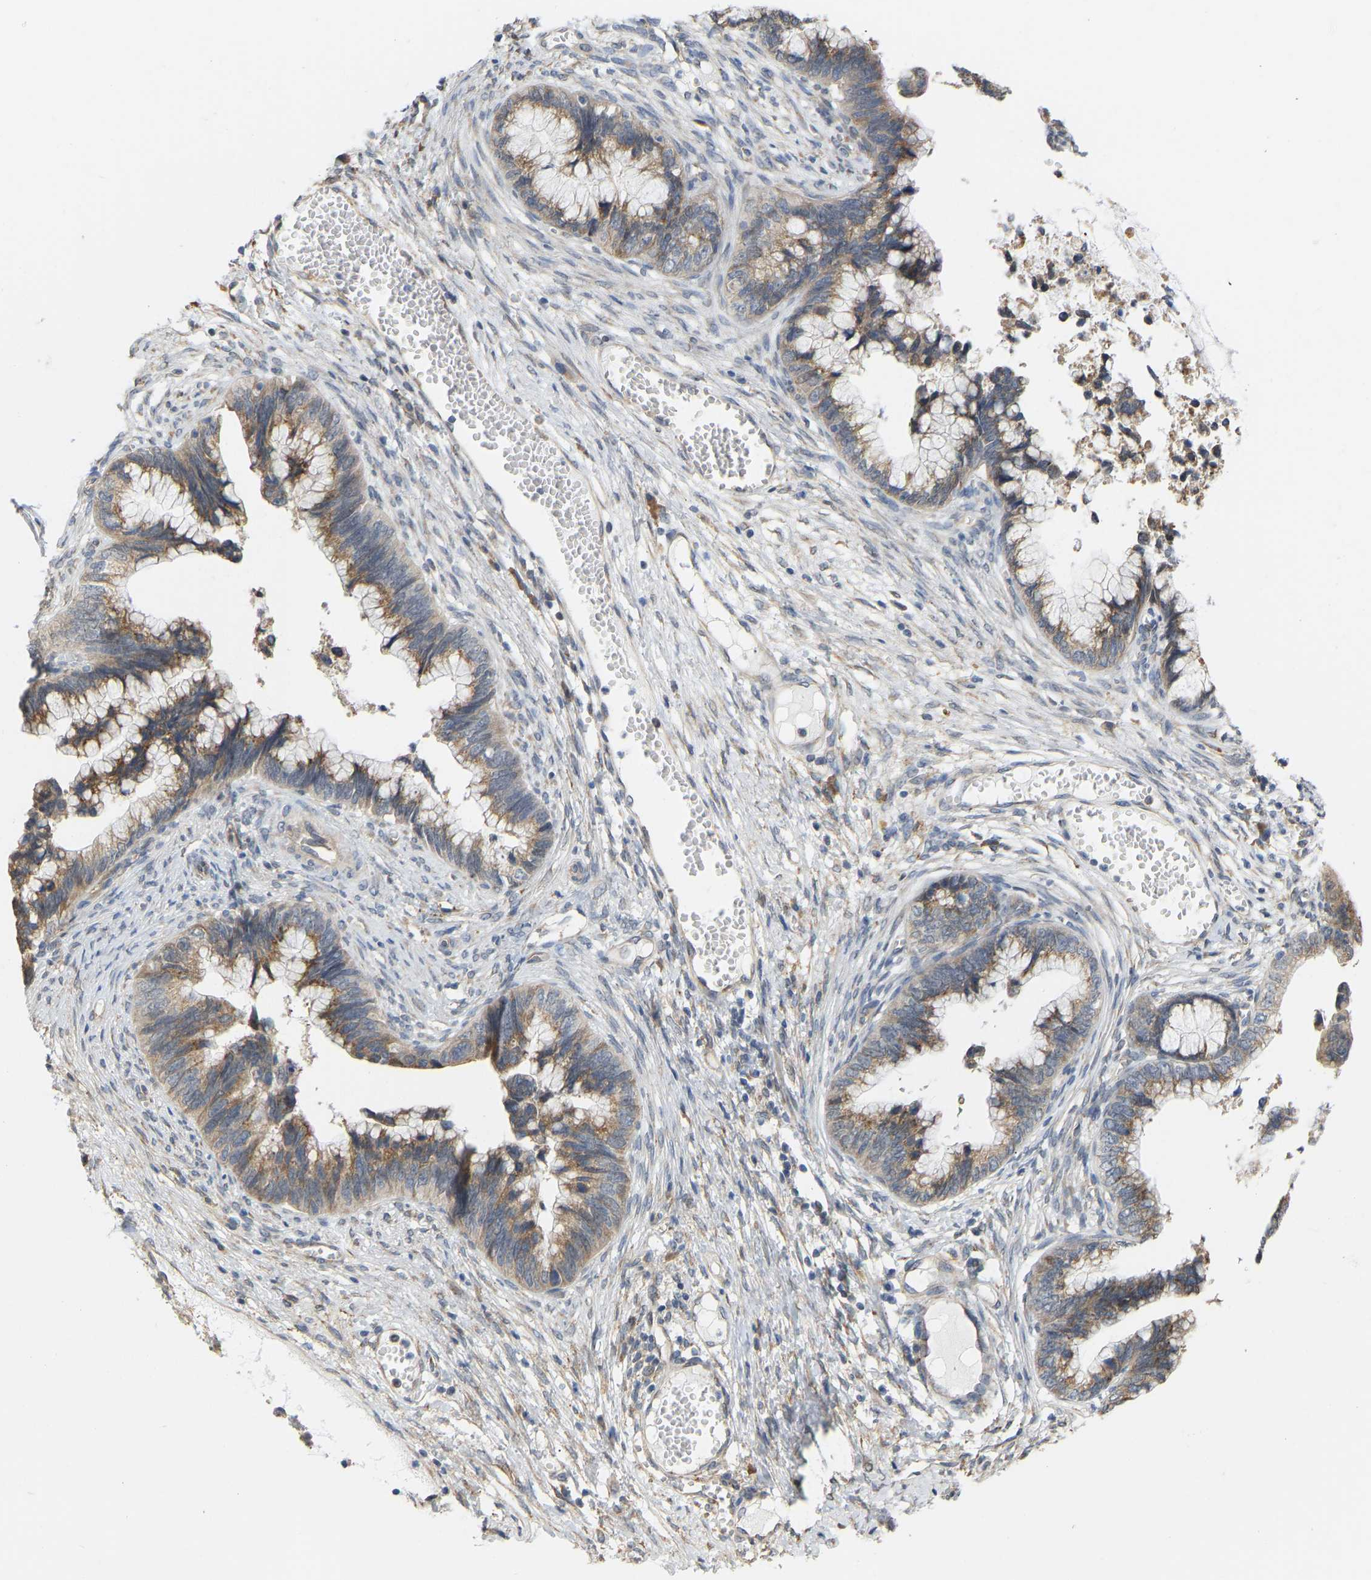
{"staining": {"intensity": "moderate", "quantity": ">75%", "location": "cytoplasmic/membranous"}, "tissue": "cervical cancer", "cell_type": "Tumor cells", "image_type": "cancer", "snomed": [{"axis": "morphology", "description": "Adenocarcinoma, NOS"}, {"axis": "topography", "description": "Cervix"}], "caption": "Immunohistochemistry (IHC) micrograph of human cervical adenocarcinoma stained for a protein (brown), which displays medium levels of moderate cytoplasmic/membranous staining in approximately >75% of tumor cells.", "gene": "BEND3", "patient": {"sex": "female", "age": 44}}